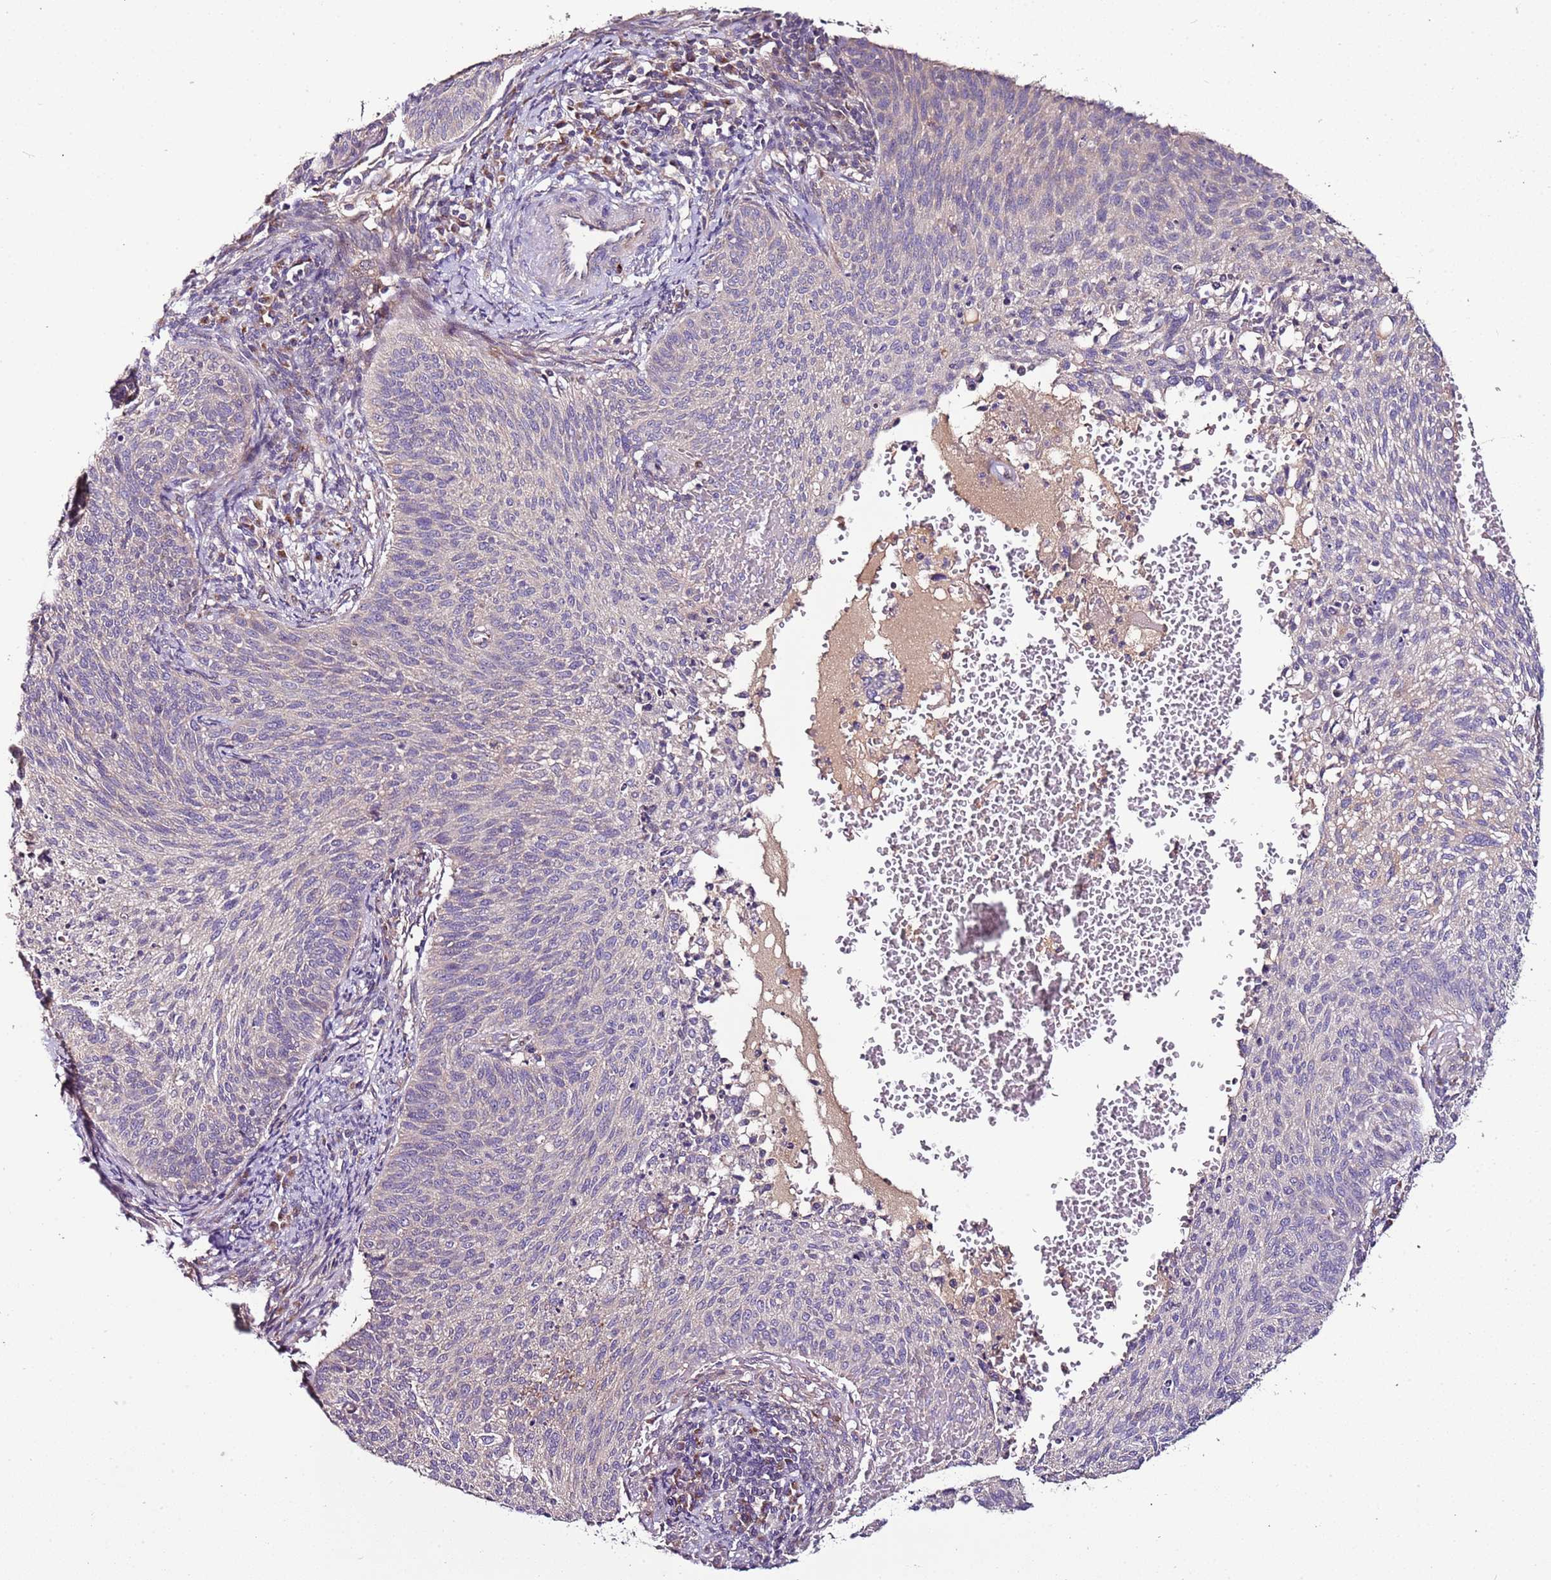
{"staining": {"intensity": "negative", "quantity": "none", "location": "none"}, "tissue": "cervical cancer", "cell_type": "Tumor cells", "image_type": "cancer", "snomed": [{"axis": "morphology", "description": "Squamous cell carcinoma, NOS"}, {"axis": "topography", "description": "Cervix"}], "caption": "A photomicrograph of human squamous cell carcinoma (cervical) is negative for staining in tumor cells.", "gene": "FAM20A", "patient": {"sex": "female", "age": 70}}